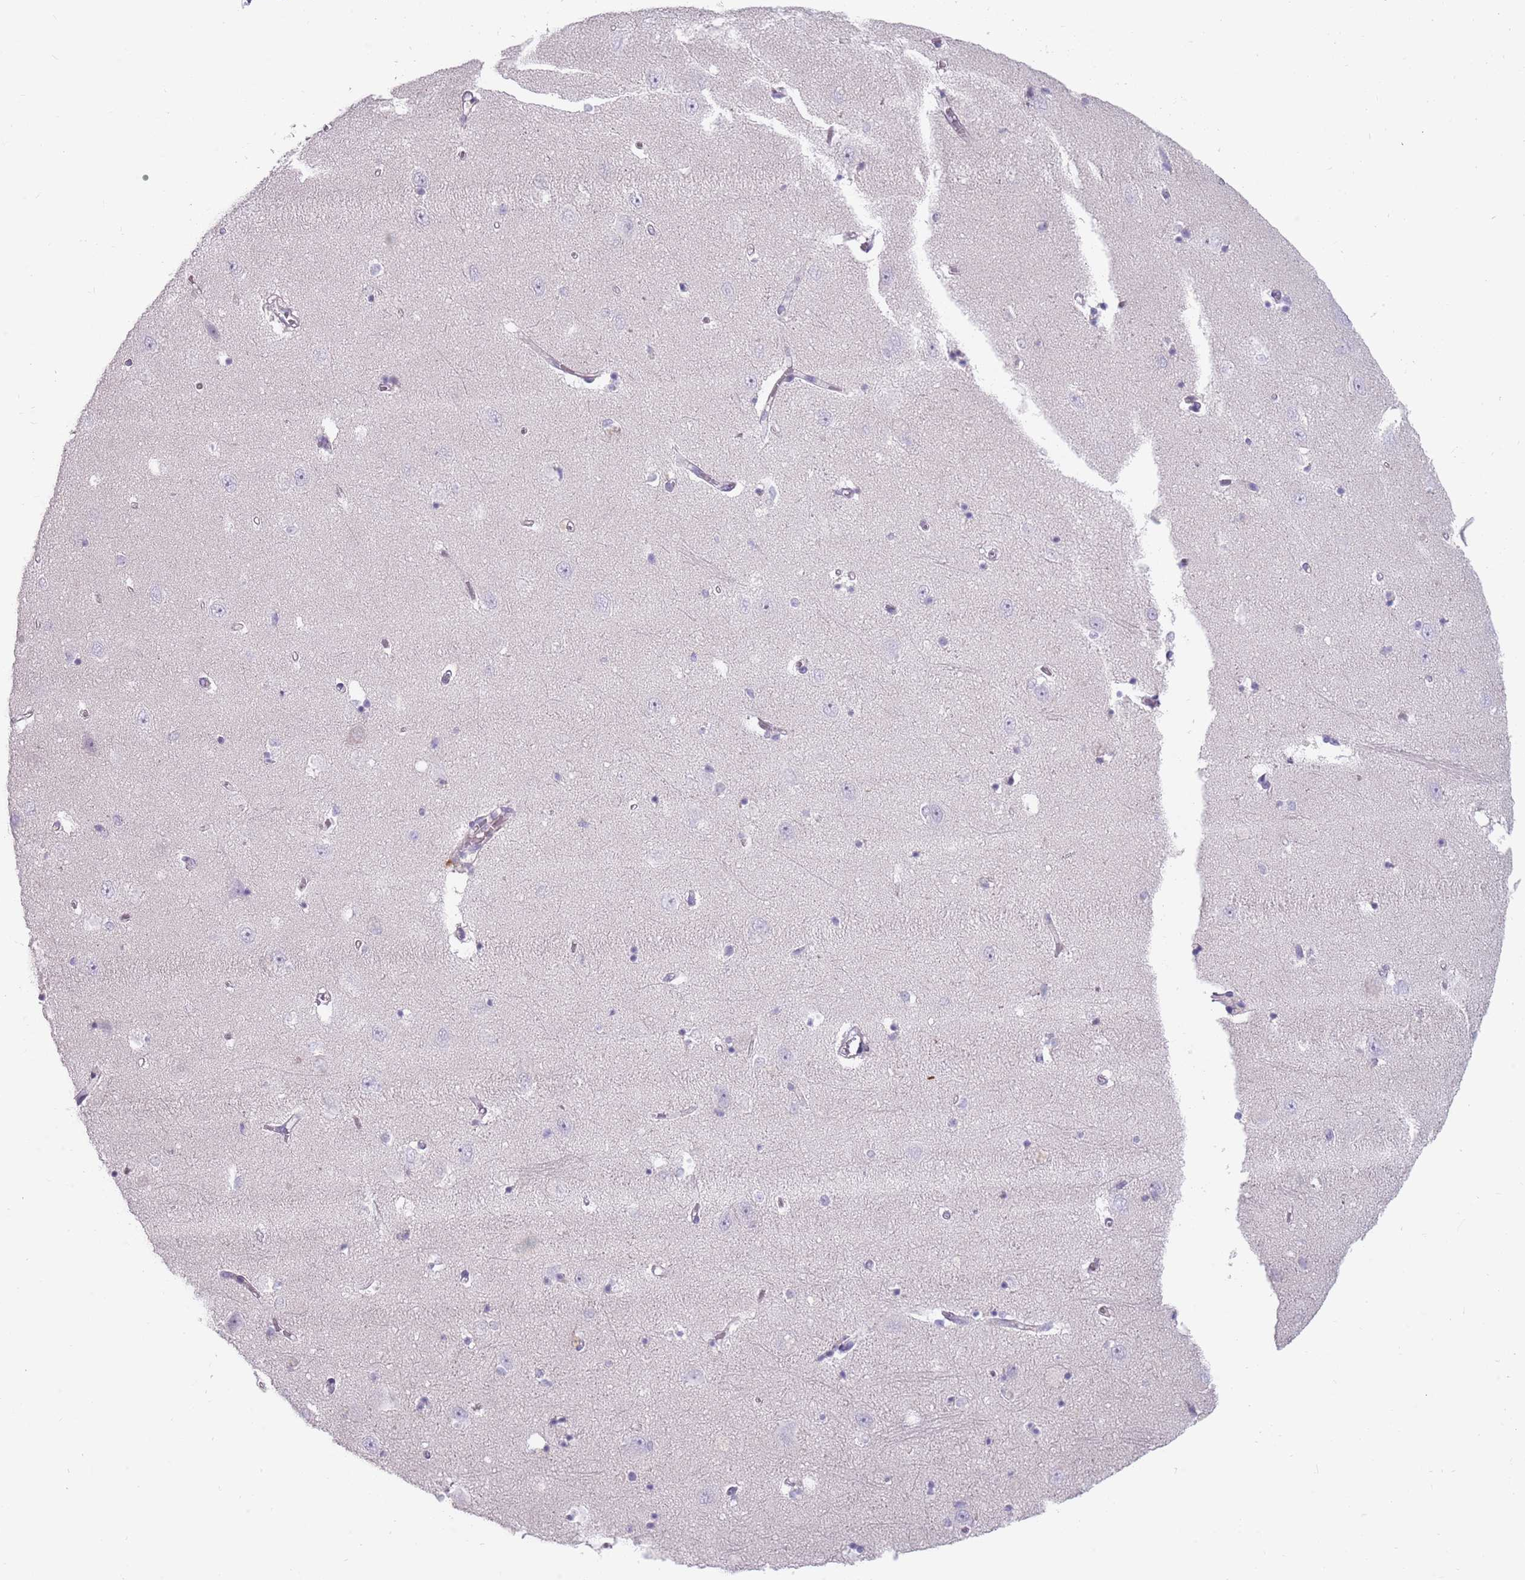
{"staining": {"intensity": "negative", "quantity": "none", "location": "none"}, "tissue": "hippocampus", "cell_type": "Glial cells", "image_type": "normal", "snomed": [{"axis": "morphology", "description": "Normal tissue, NOS"}, {"axis": "topography", "description": "Hippocampus"}], "caption": "DAB immunohistochemical staining of unremarkable human hippocampus shows no significant expression in glial cells. The staining was performed using DAB (3,3'-diaminobenzidine) to visualize the protein expression in brown, while the nuclei were stained in blue with hematoxylin (Magnification: 20x).", "gene": "DDX4", "patient": {"sex": "female", "age": 64}}